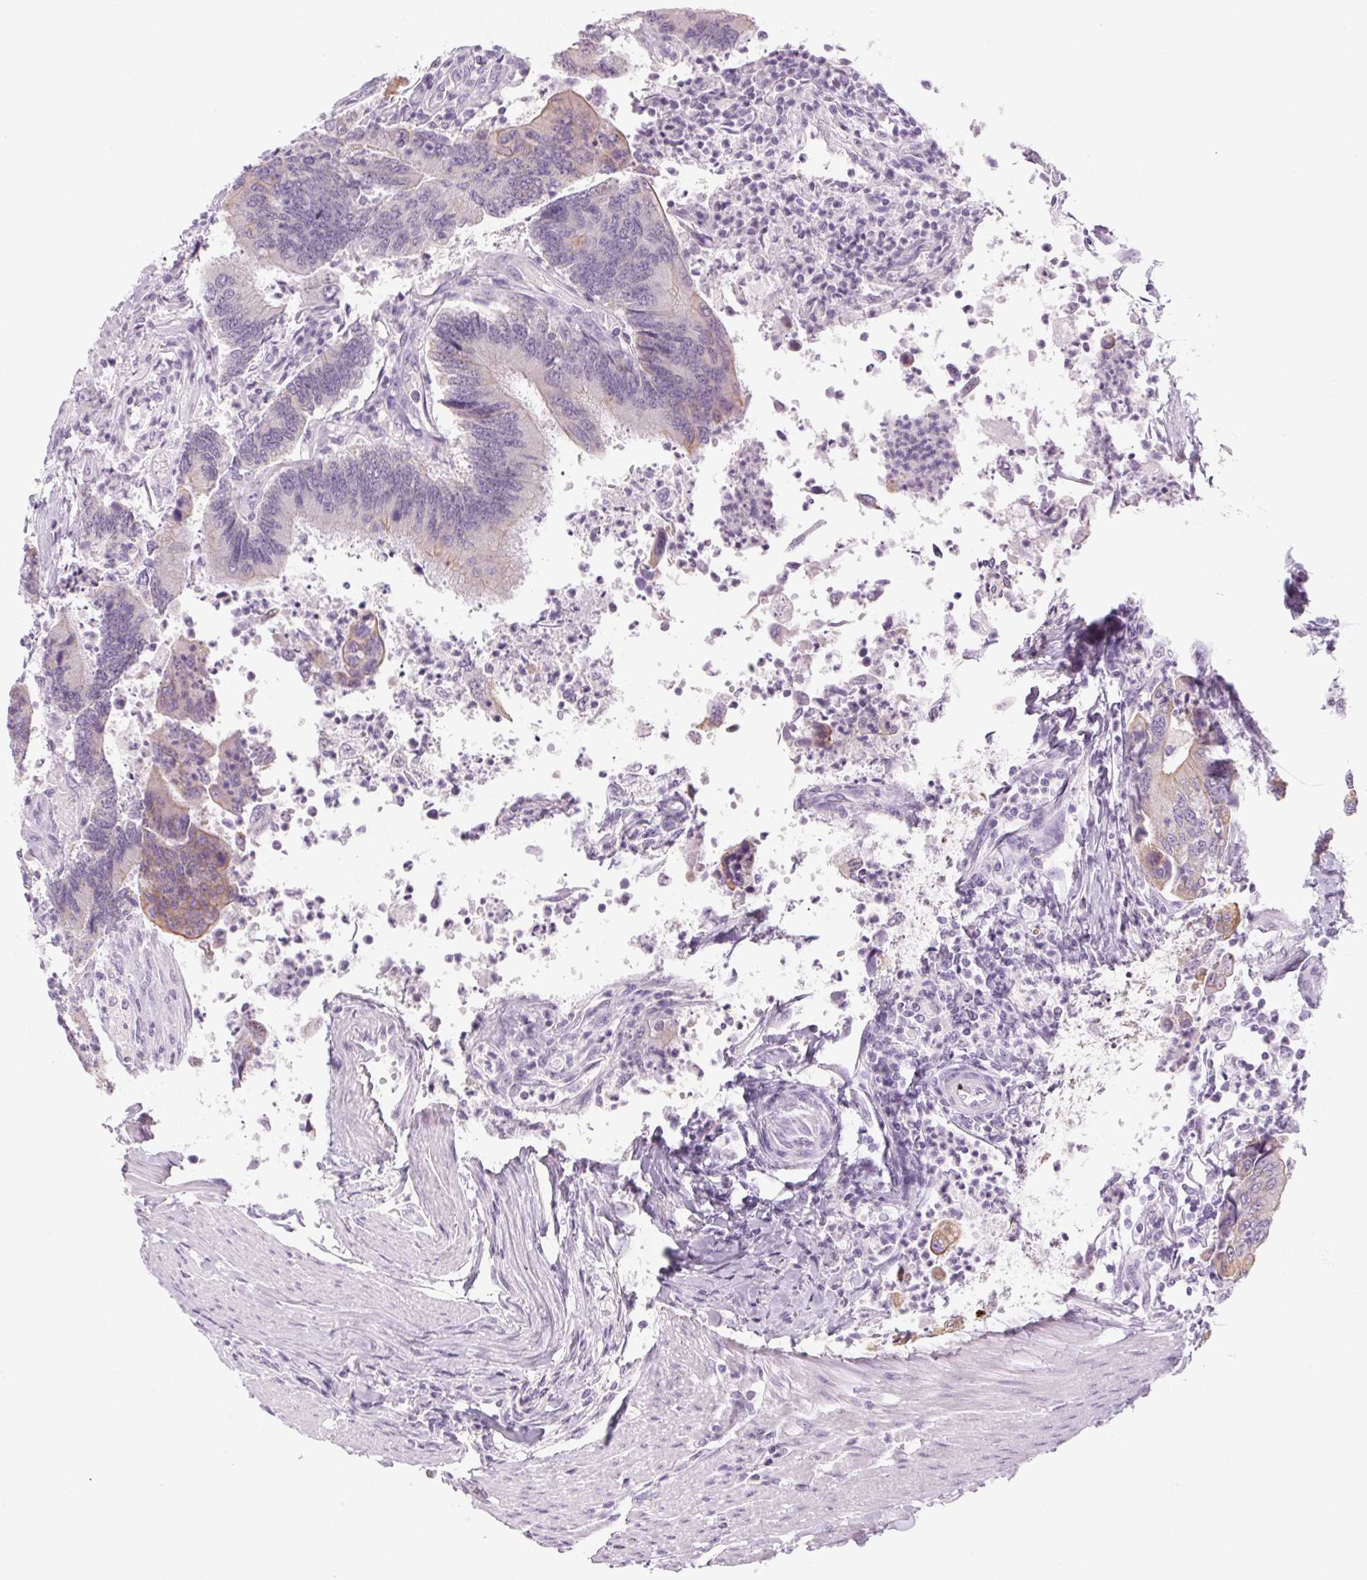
{"staining": {"intensity": "weak", "quantity": "<25%", "location": "cytoplasmic/membranous"}, "tissue": "colorectal cancer", "cell_type": "Tumor cells", "image_type": "cancer", "snomed": [{"axis": "morphology", "description": "Adenocarcinoma, NOS"}, {"axis": "topography", "description": "Colon"}], "caption": "This is a histopathology image of immunohistochemistry (IHC) staining of adenocarcinoma (colorectal), which shows no positivity in tumor cells.", "gene": "RPTN", "patient": {"sex": "female", "age": 67}}